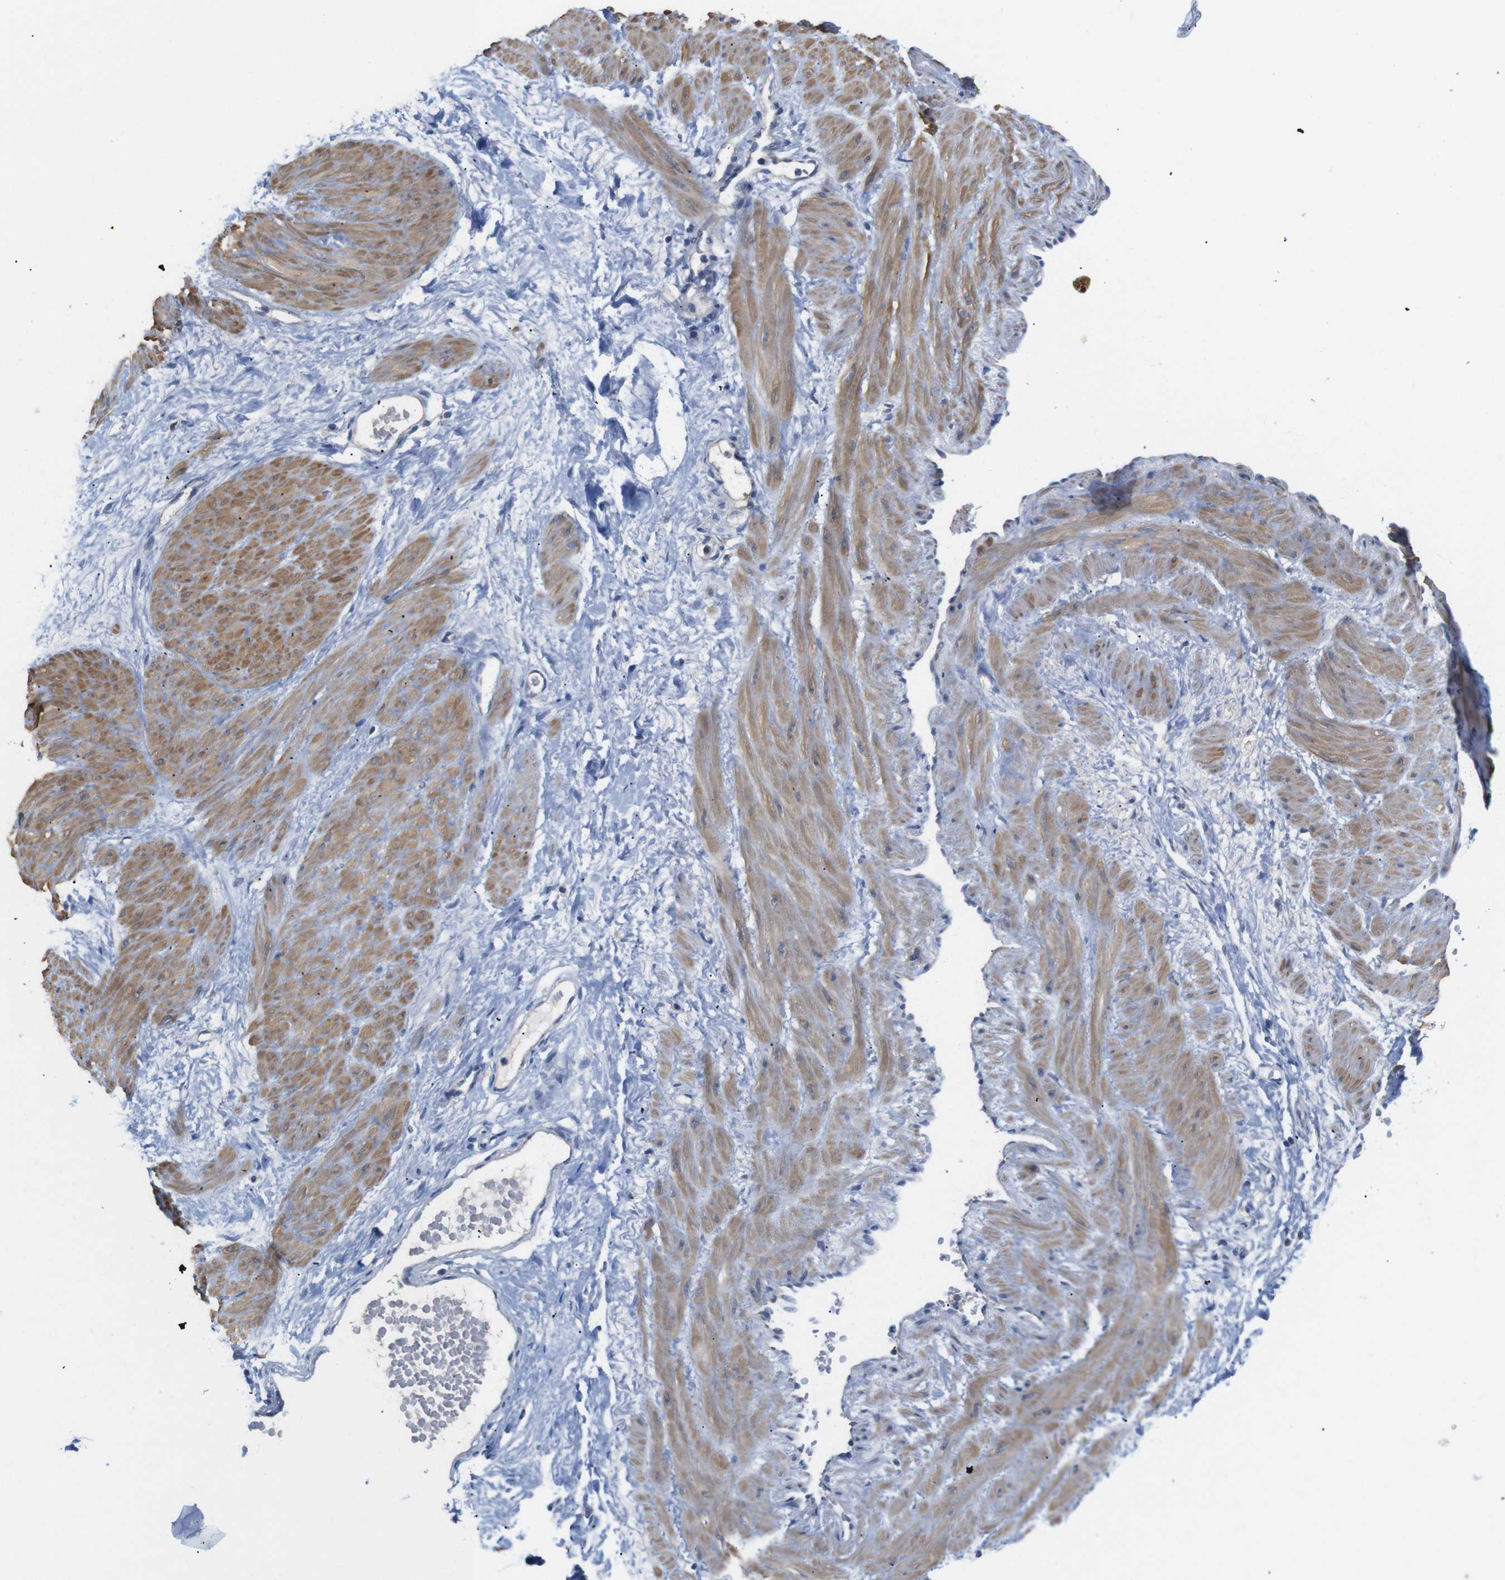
{"staining": {"intensity": "negative", "quantity": "none", "location": "none"}, "tissue": "adipose tissue", "cell_type": "Adipocytes", "image_type": "normal", "snomed": [{"axis": "morphology", "description": "Normal tissue, NOS"}, {"axis": "topography", "description": "Soft tissue"}, {"axis": "topography", "description": "Vascular tissue"}], "caption": "The image shows no significant positivity in adipocytes of adipose tissue.", "gene": "LRRC55", "patient": {"sex": "female", "age": 35}}